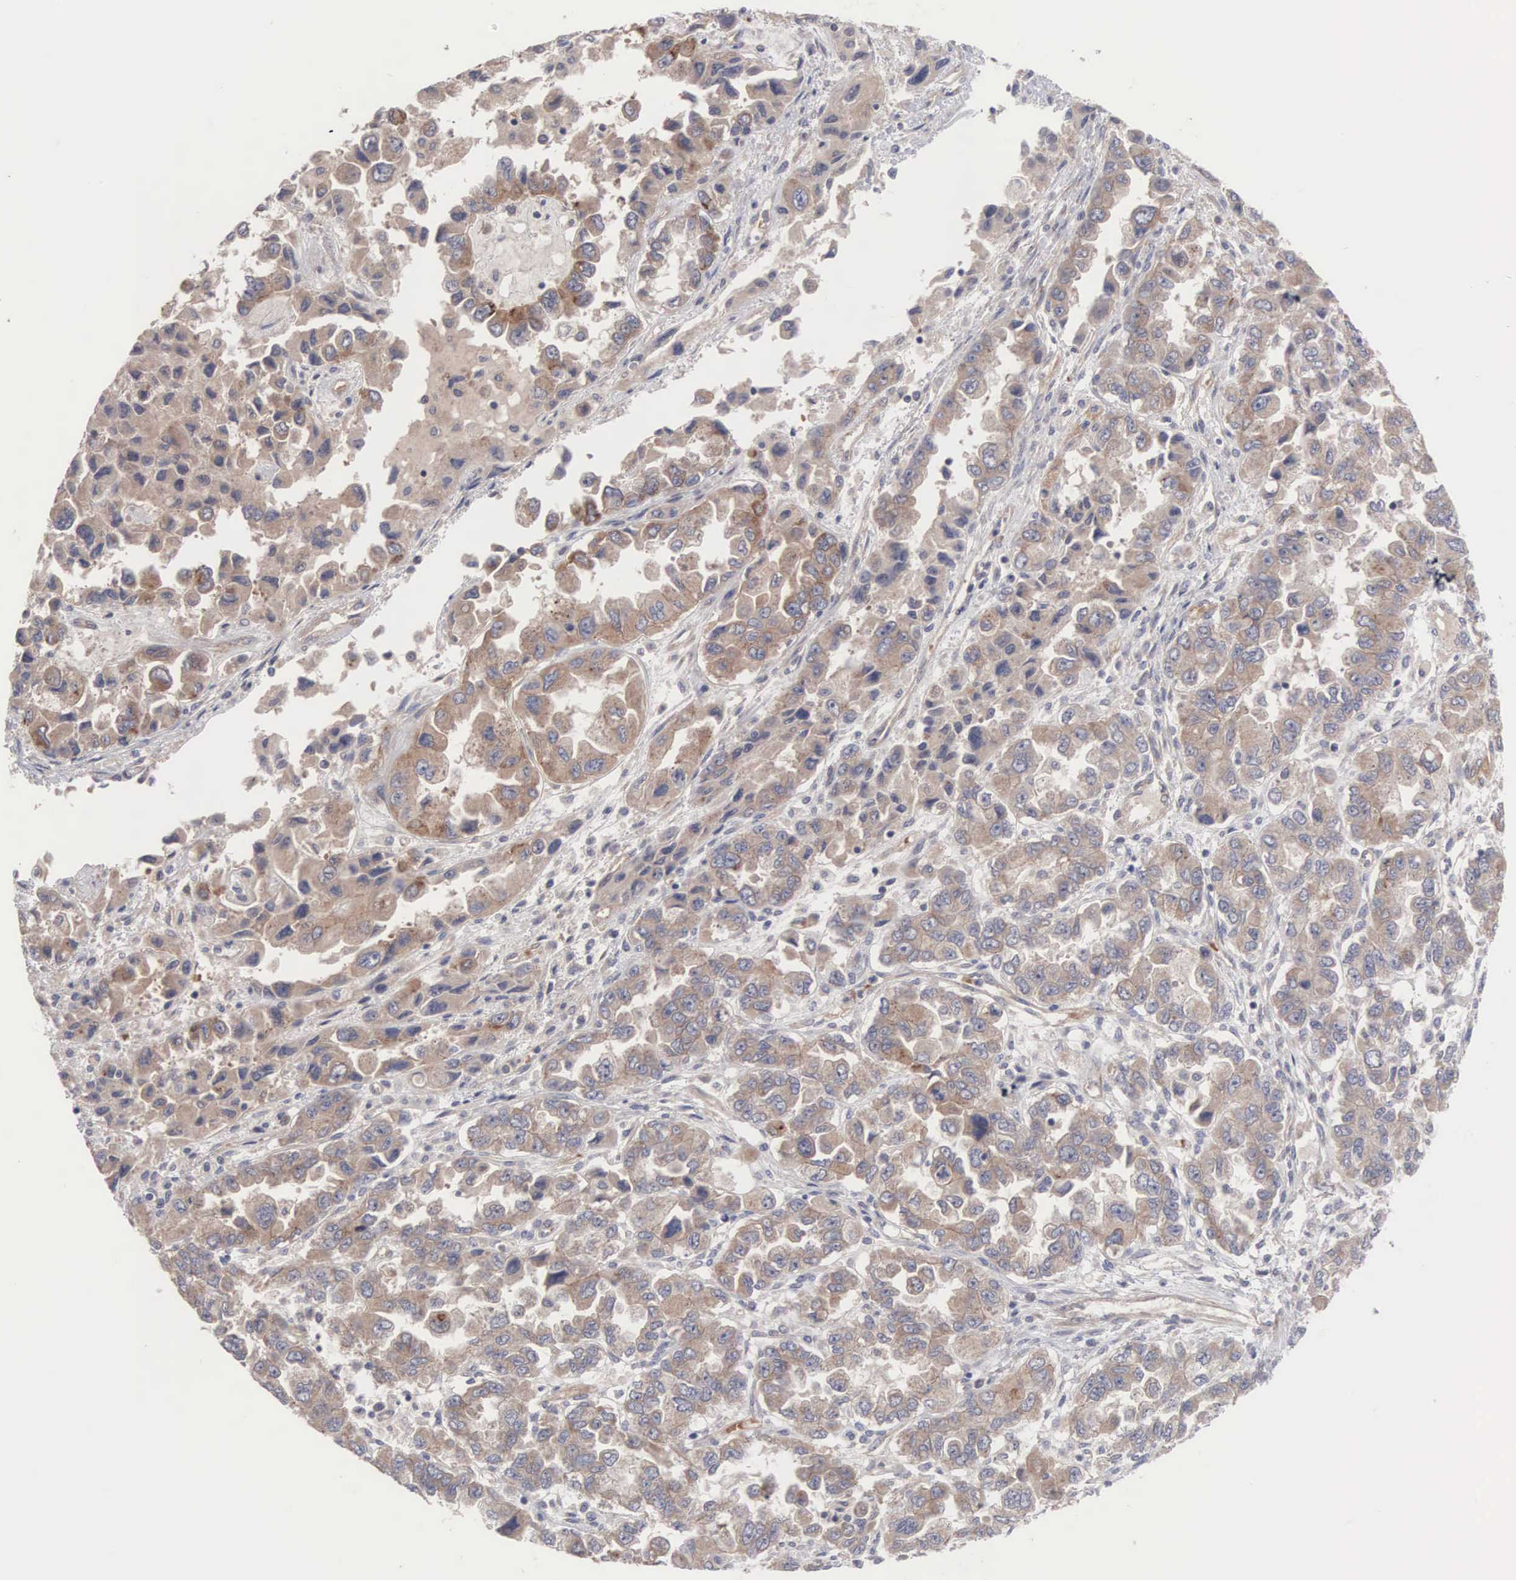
{"staining": {"intensity": "moderate", "quantity": ">75%", "location": "cytoplasmic/membranous"}, "tissue": "ovarian cancer", "cell_type": "Tumor cells", "image_type": "cancer", "snomed": [{"axis": "morphology", "description": "Cystadenocarcinoma, serous, NOS"}, {"axis": "topography", "description": "Ovary"}], "caption": "IHC of ovarian serous cystadenocarcinoma shows medium levels of moderate cytoplasmic/membranous staining in about >75% of tumor cells.", "gene": "INF2", "patient": {"sex": "female", "age": 84}}